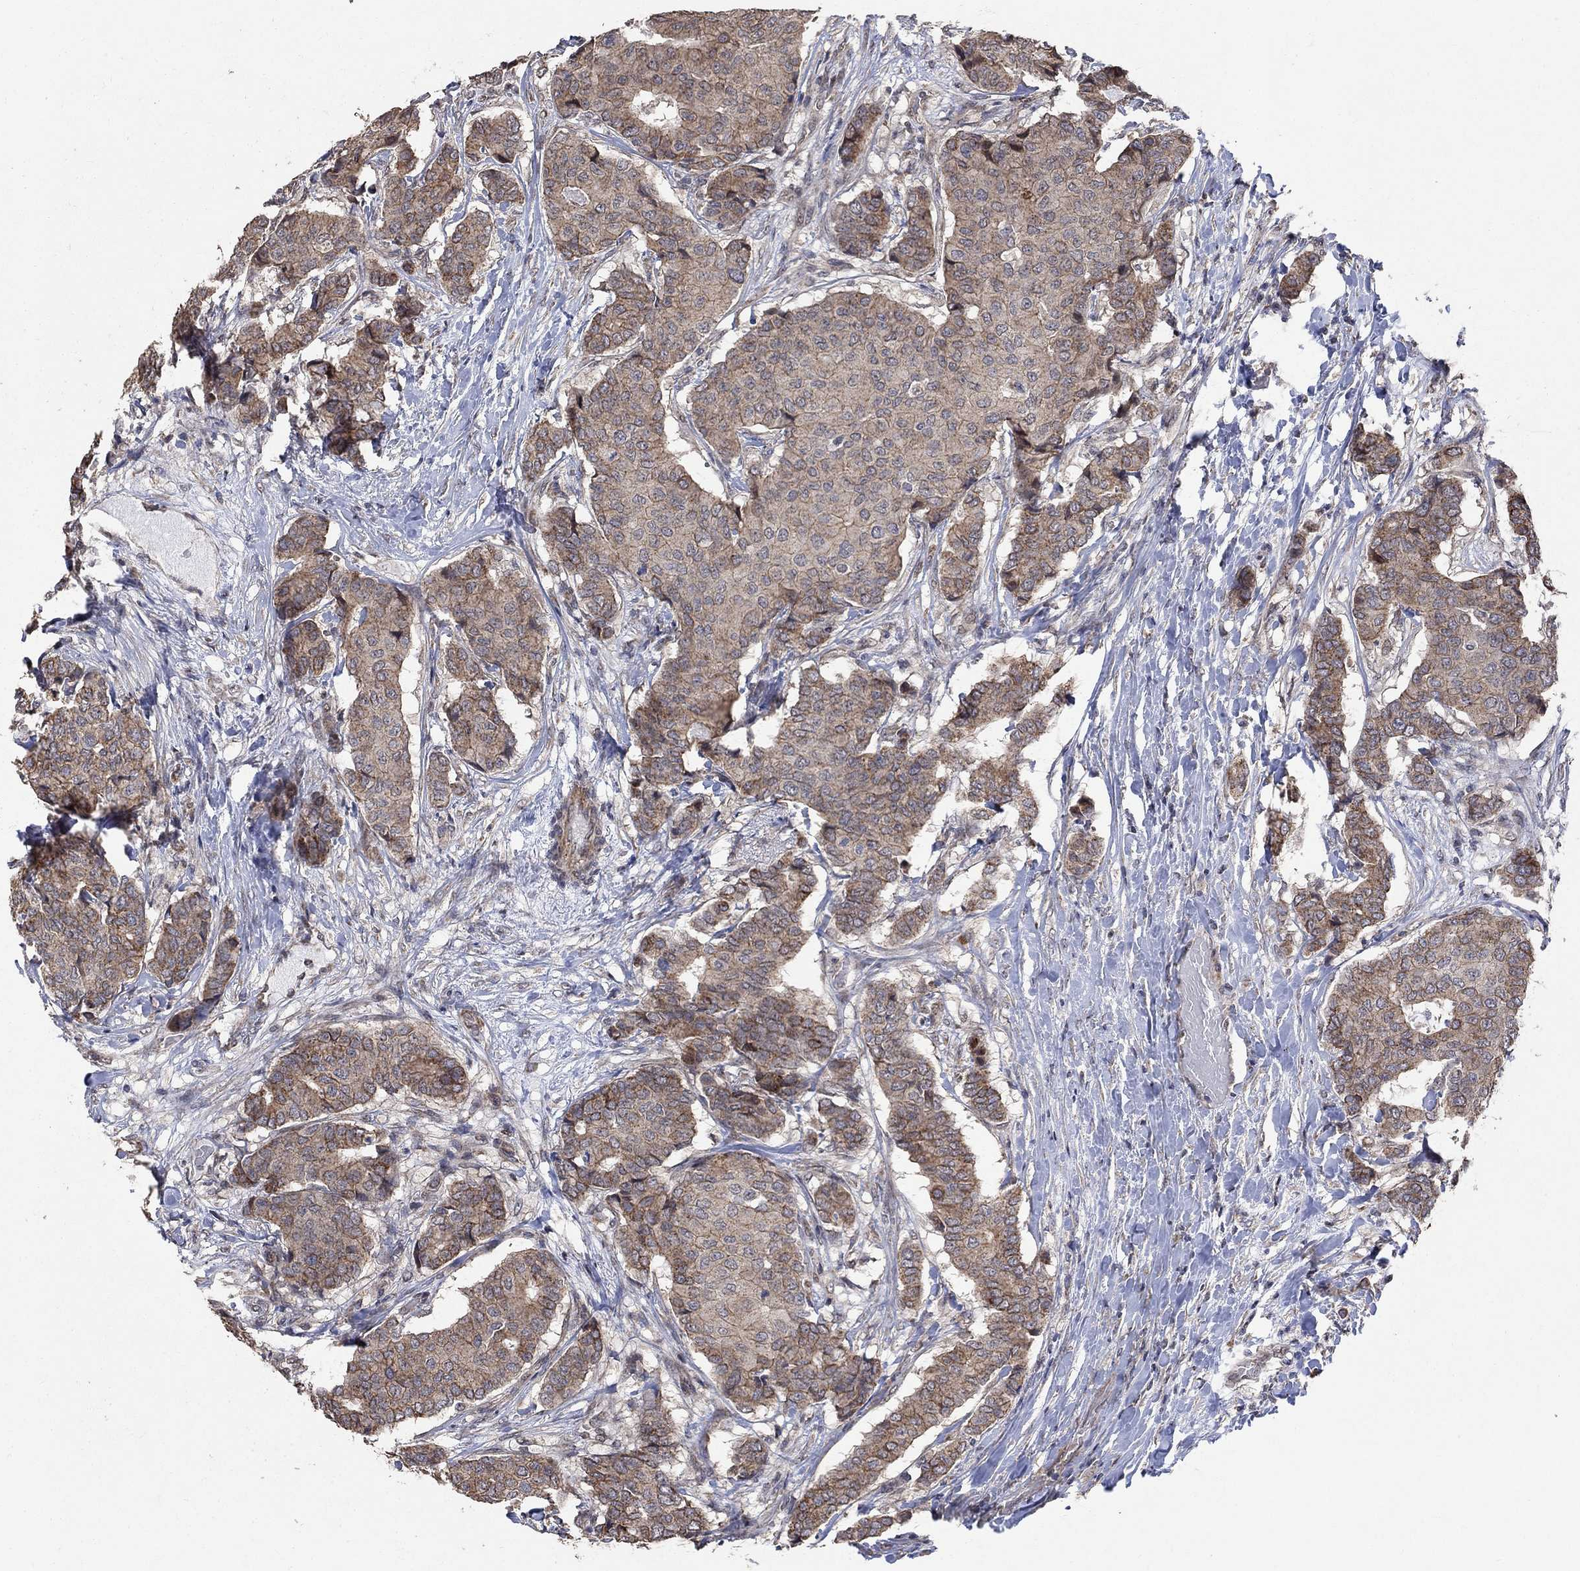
{"staining": {"intensity": "moderate", "quantity": ">75%", "location": "cytoplasmic/membranous"}, "tissue": "breast cancer", "cell_type": "Tumor cells", "image_type": "cancer", "snomed": [{"axis": "morphology", "description": "Duct carcinoma"}, {"axis": "topography", "description": "Breast"}], "caption": "An immunohistochemistry histopathology image of tumor tissue is shown. Protein staining in brown shows moderate cytoplasmic/membranous positivity in breast infiltrating ductal carcinoma within tumor cells. (DAB (3,3'-diaminobenzidine) = brown stain, brightfield microscopy at high magnification).", "gene": "ANKRA2", "patient": {"sex": "female", "age": 75}}